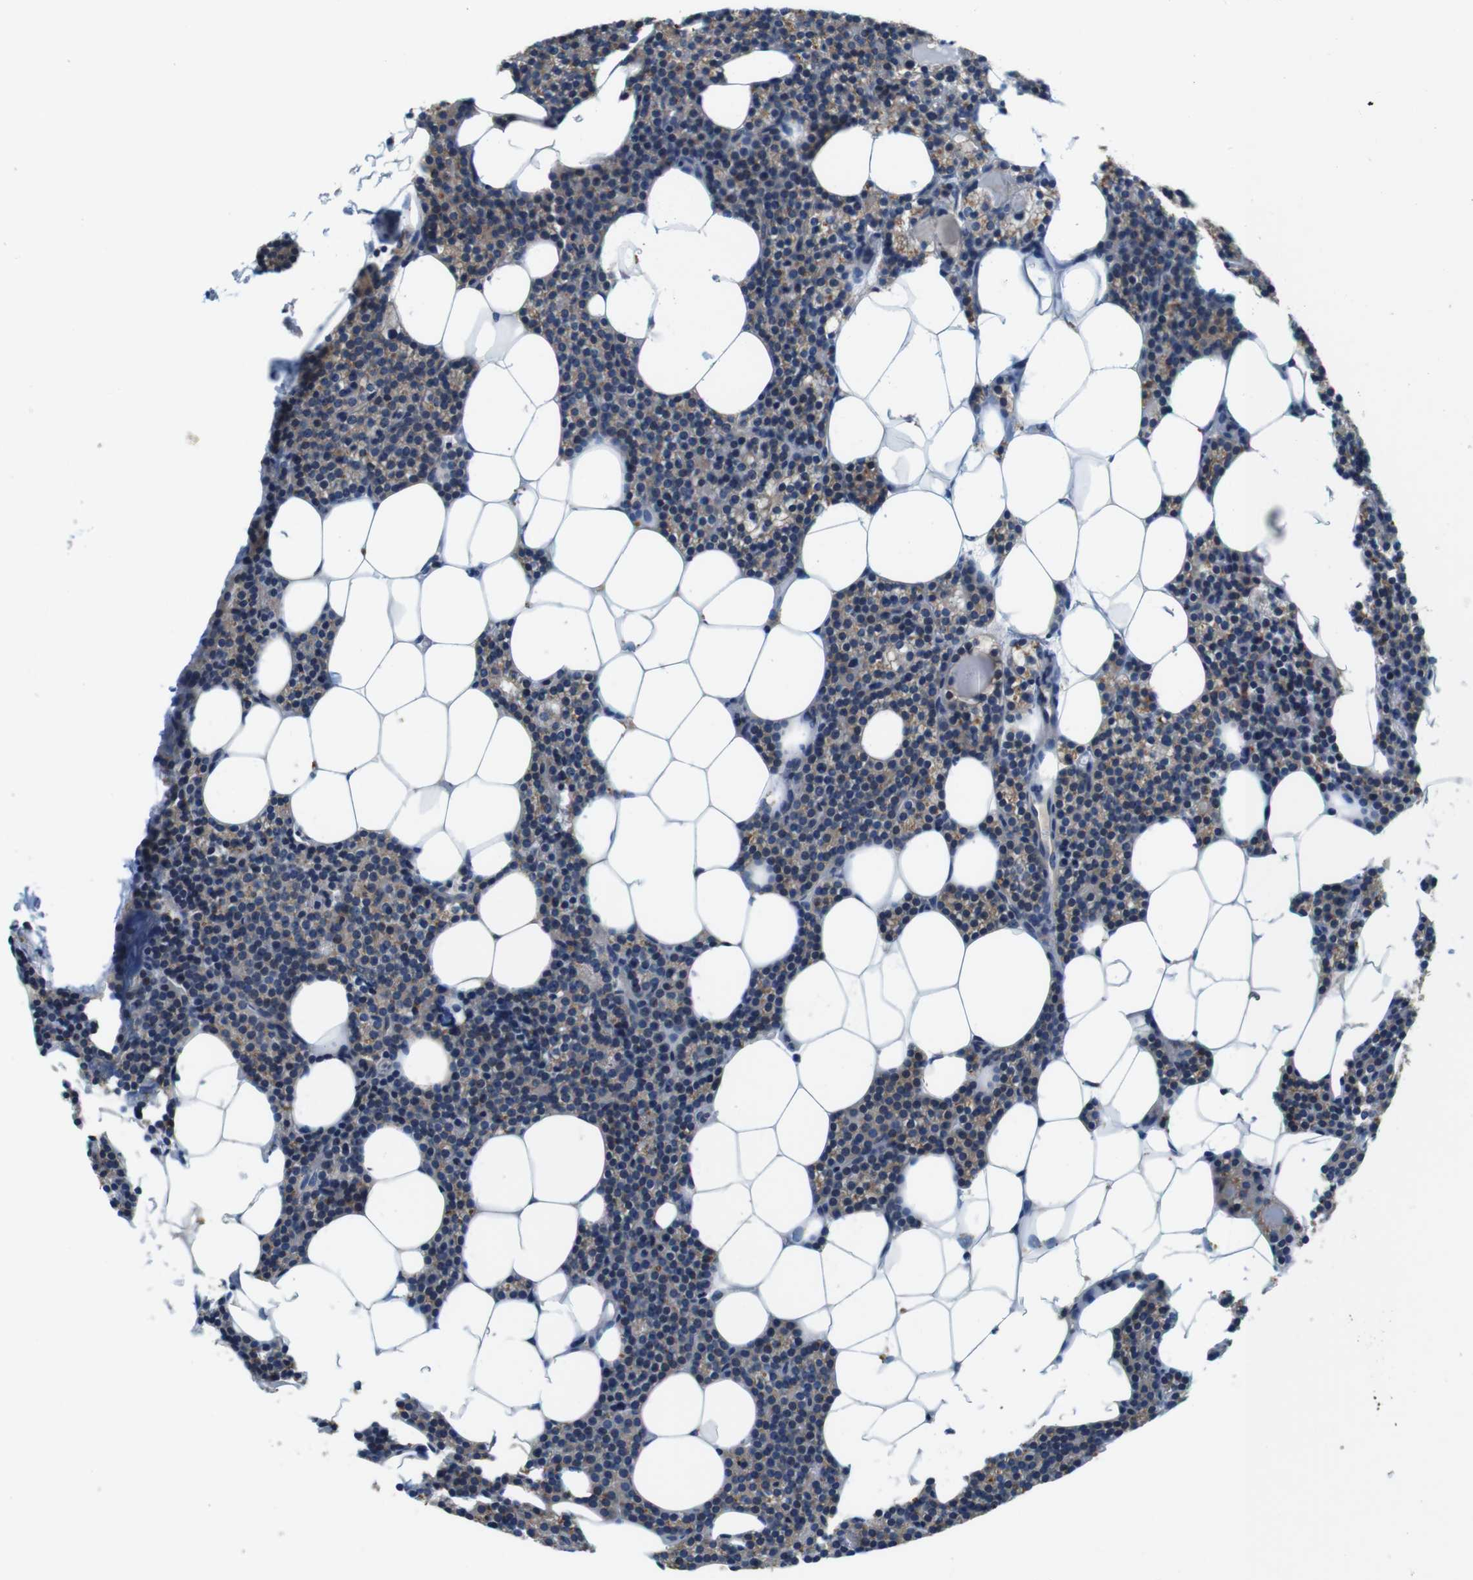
{"staining": {"intensity": "moderate", "quantity": ">75%", "location": "cytoplasmic/membranous"}, "tissue": "parathyroid gland", "cell_type": "Glandular cells", "image_type": "normal", "snomed": [{"axis": "morphology", "description": "Normal tissue, NOS"}, {"axis": "morphology", "description": "Adenoma, NOS"}, {"axis": "topography", "description": "Parathyroid gland"}], "caption": "Glandular cells demonstrate medium levels of moderate cytoplasmic/membranous positivity in approximately >75% of cells in unremarkable parathyroid gland. (IHC, brightfield microscopy, high magnification).", "gene": "DENND4C", "patient": {"sex": "female", "age": 51}}